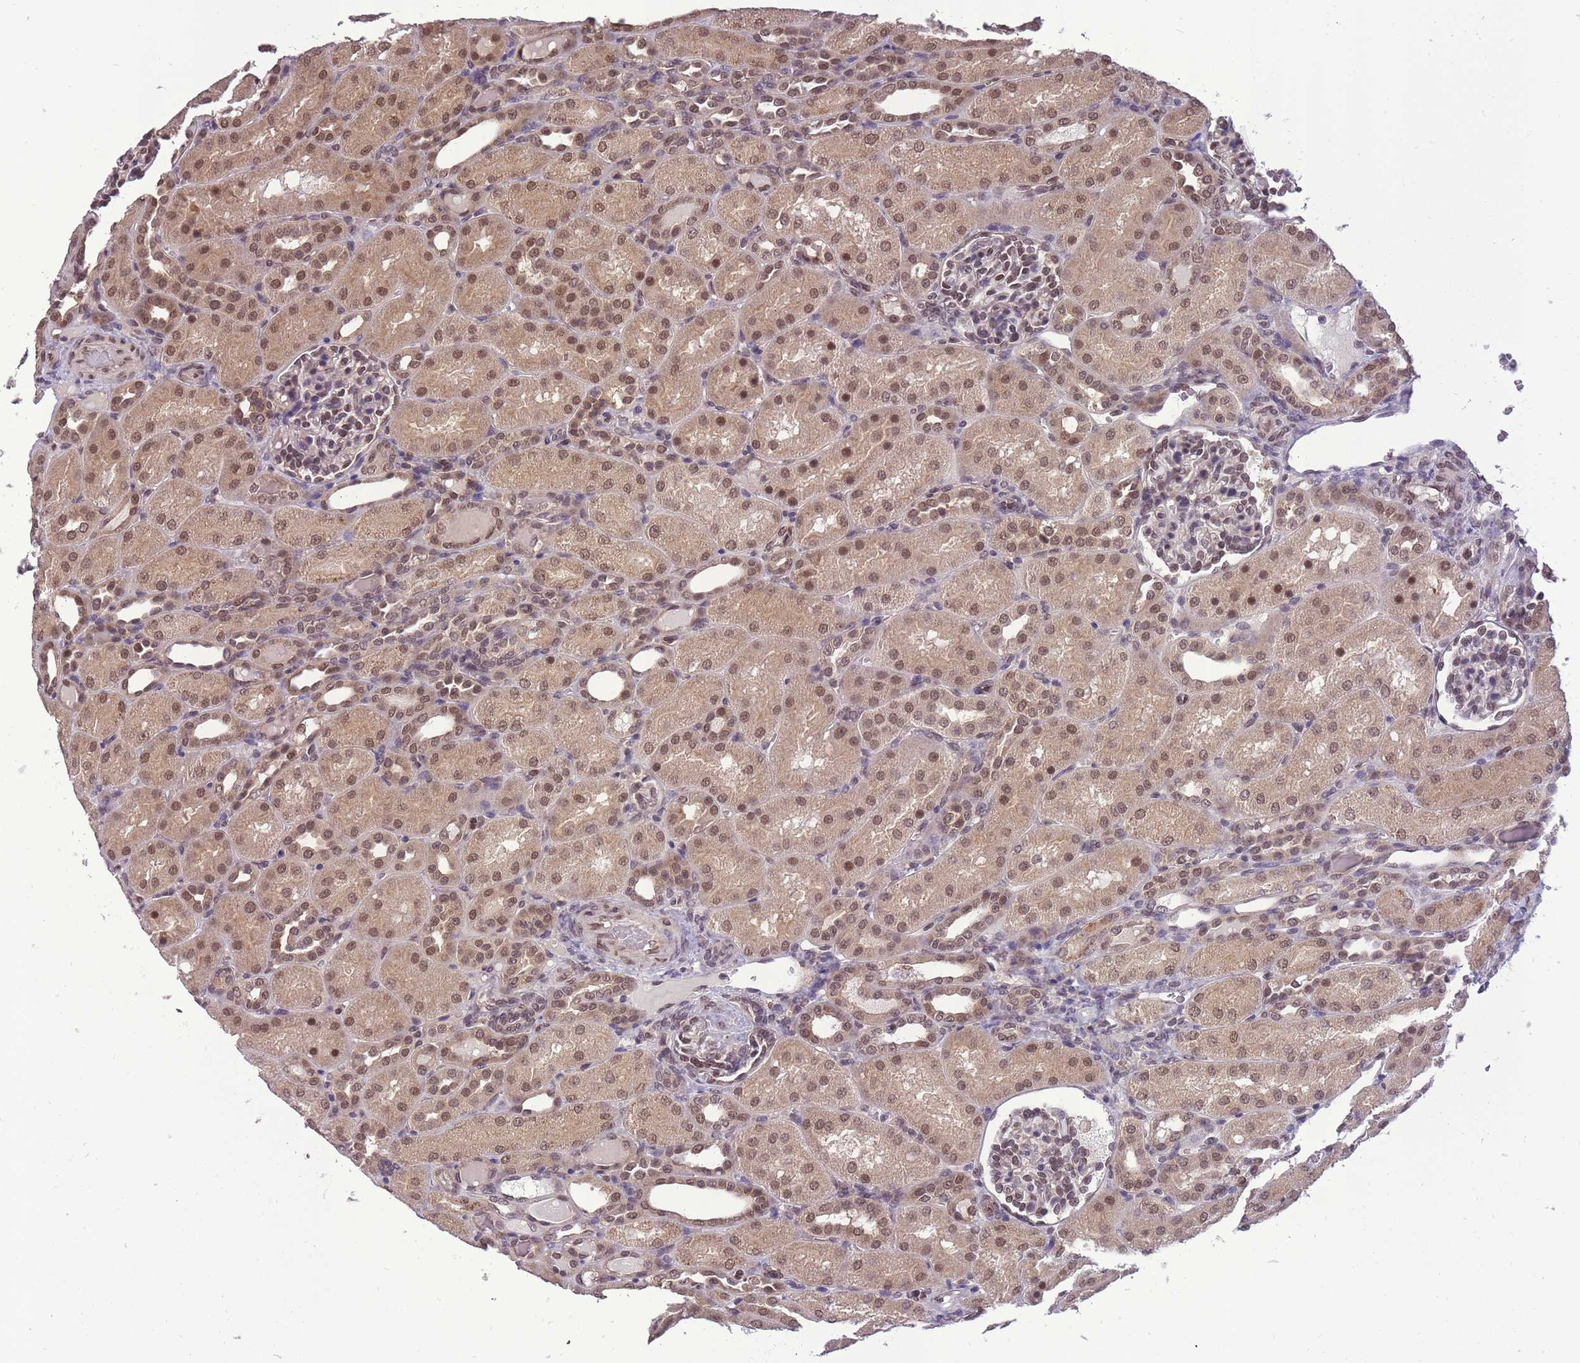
{"staining": {"intensity": "moderate", "quantity": "<25%", "location": "nuclear"}, "tissue": "kidney", "cell_type": "Cells in glomeruli", "image_type": "normal", "snomed": [{"axis": "morphology", "description": "Normal tissue, NOS"}, {"axis": "topography", "description": "Kidney"}], "caption": "A photomicrograph of human kidney stained for a protein reveals moderate nuclear brown staining in cells in glomeruli. (DAB IHC with brightfield microscopy, high magnification).", "gene": "CDIP1", "patient": {"sex": "male", "age": 1}}